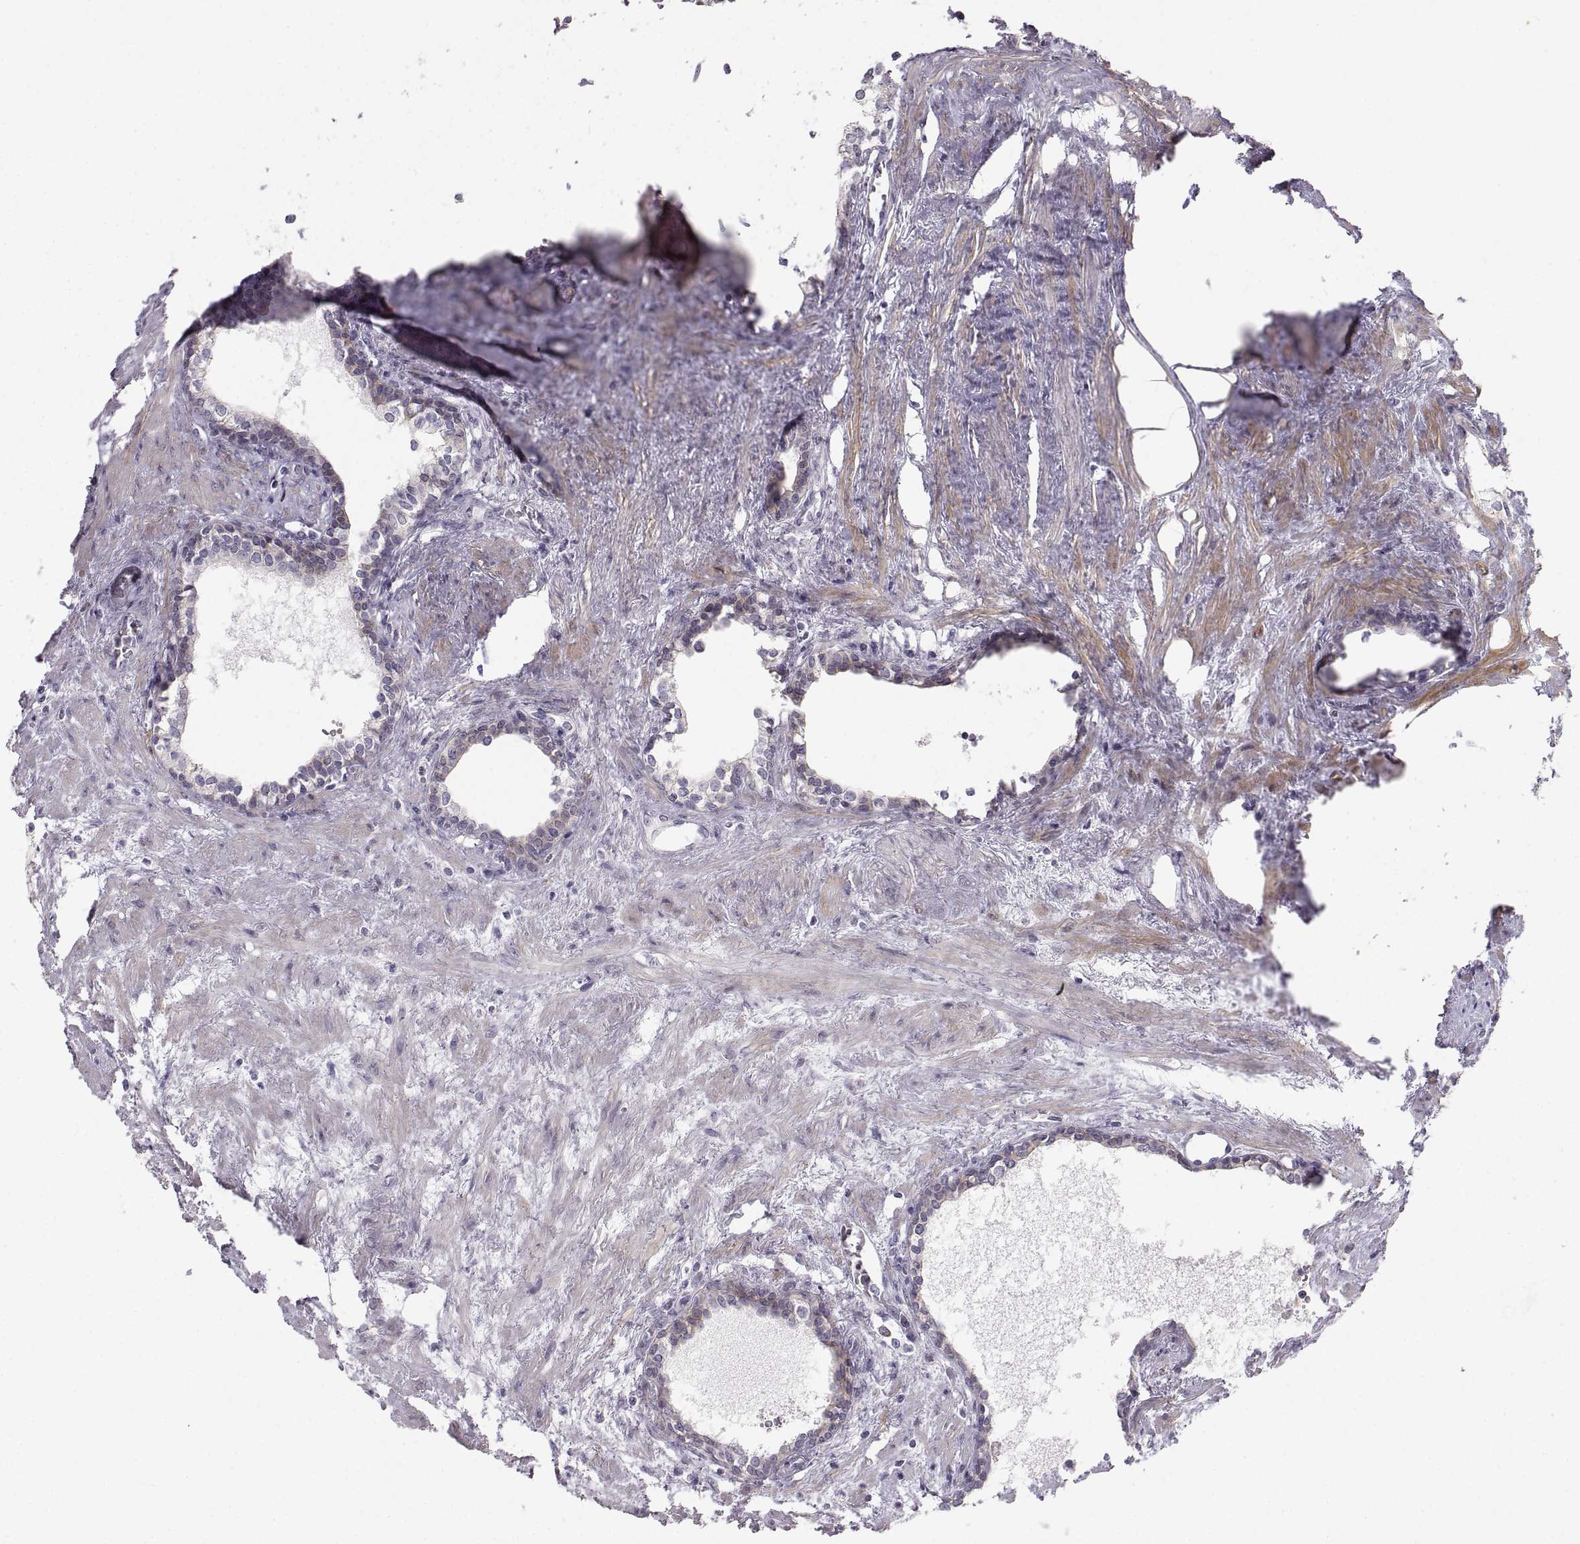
{"staining": {"intensity": "weak", "quantity": "<25%", "location": "cytoplasmic/membranous"}, "tissue": "prostate cancer", "cell_type": "Tumor cells", "image_type": "cancer", "snomed": [{"axis": "morphology", "description": "Adenocarcinoma, NOS"}, {"axis": "morphology", "description": "Adenocarcinoma, High grade"}, {"axis": "topography", "description": "Prostate"}], "caption": "DAB (3,3'-diaminobenzidine) immunohistochemical staining of human prostate cancer (high-grade adenocarcinoma) demonstrates no significant expression in tumor cells.", "gene": "ZNF185", "patient": {"sex": "male", "age": 61}}